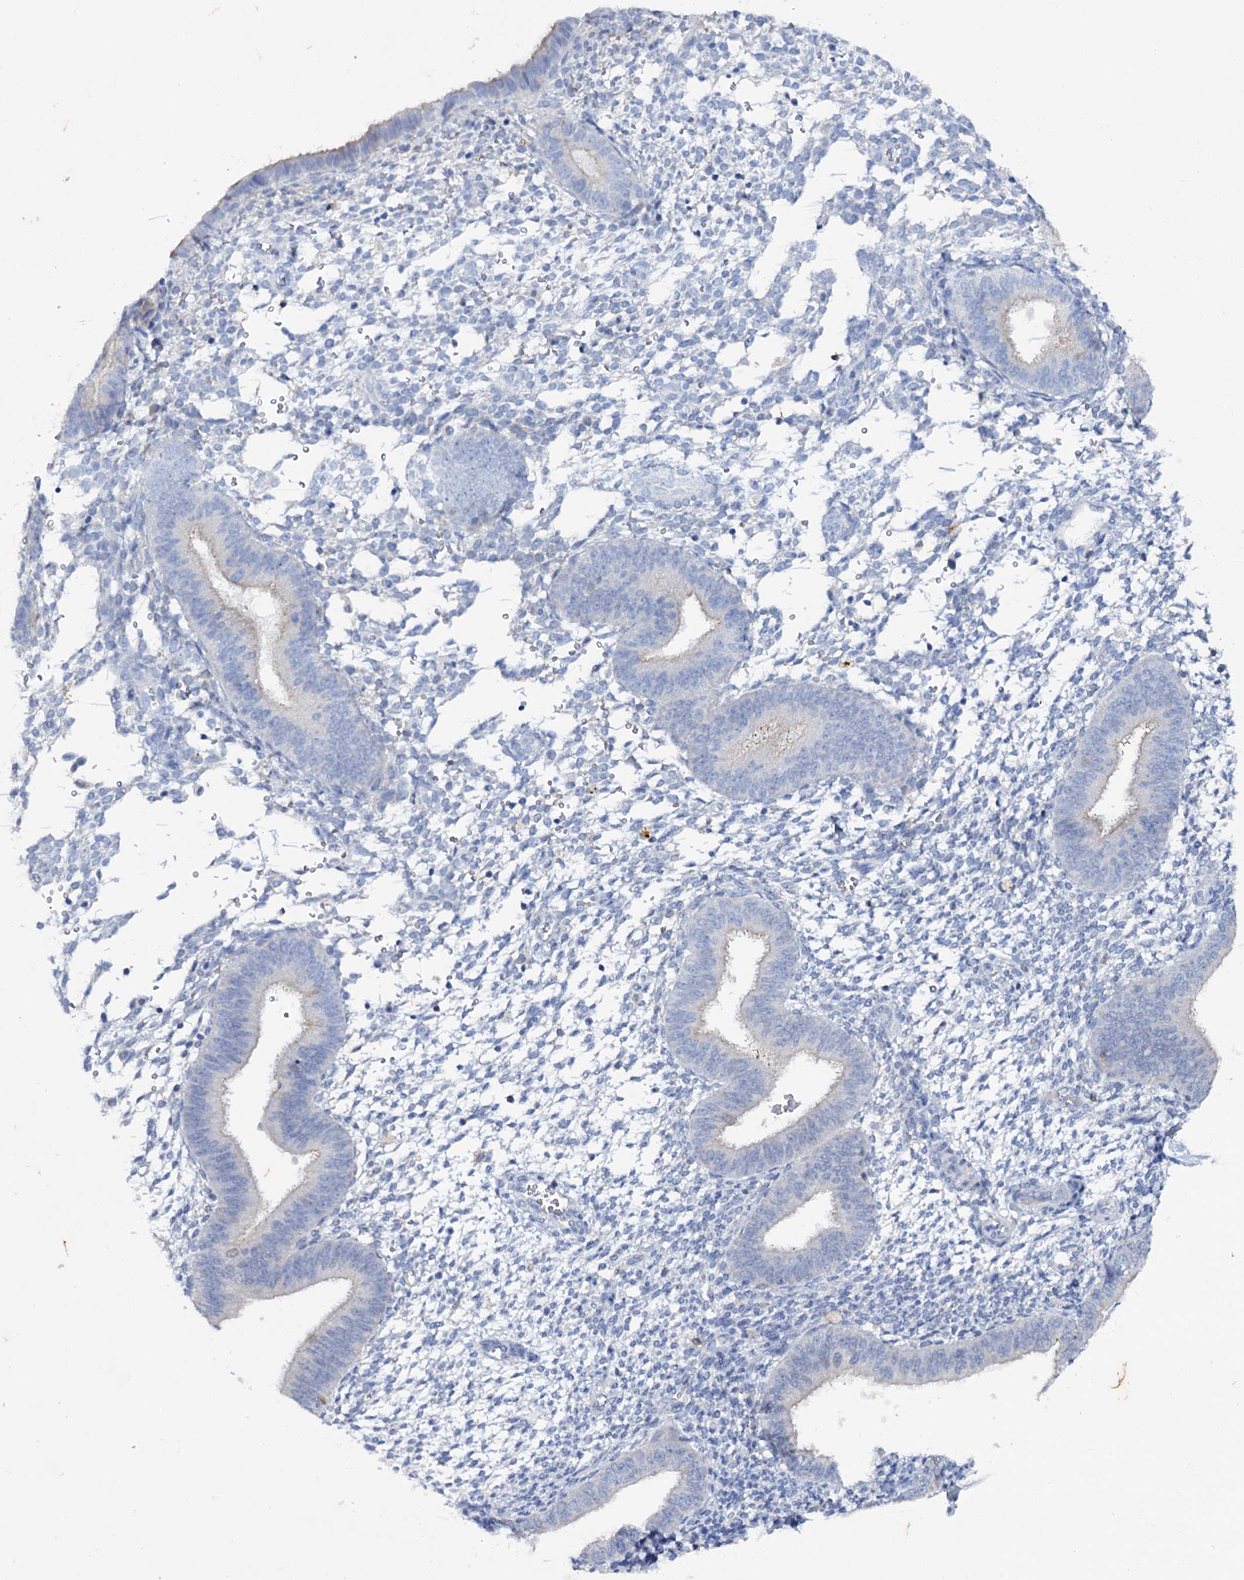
{"staining": {"intensity": "negative", "quantity": "none", "location": "none"}, "tissue": "endometrium", "cell_type": "Cells in endometrial stroma", "image_type": "normal", "snomed": [{"axis": "morphology", "description": "Normal tissue, NOS"}, {"axis": "topography", "description": "Uterus"}, {"axis": "topography", "description": "Endometrium"}], "caption": "High magnification brightfield microscopy of normal endometrium stained with DAB (3,3'-diaminobenzidine) (brown) and counterstained with hematoxylin (blue): cells in endometrial stroma show no significant staining.", "gene": "MID1IP1", "patient": {"sex": "female", "age": 48}}